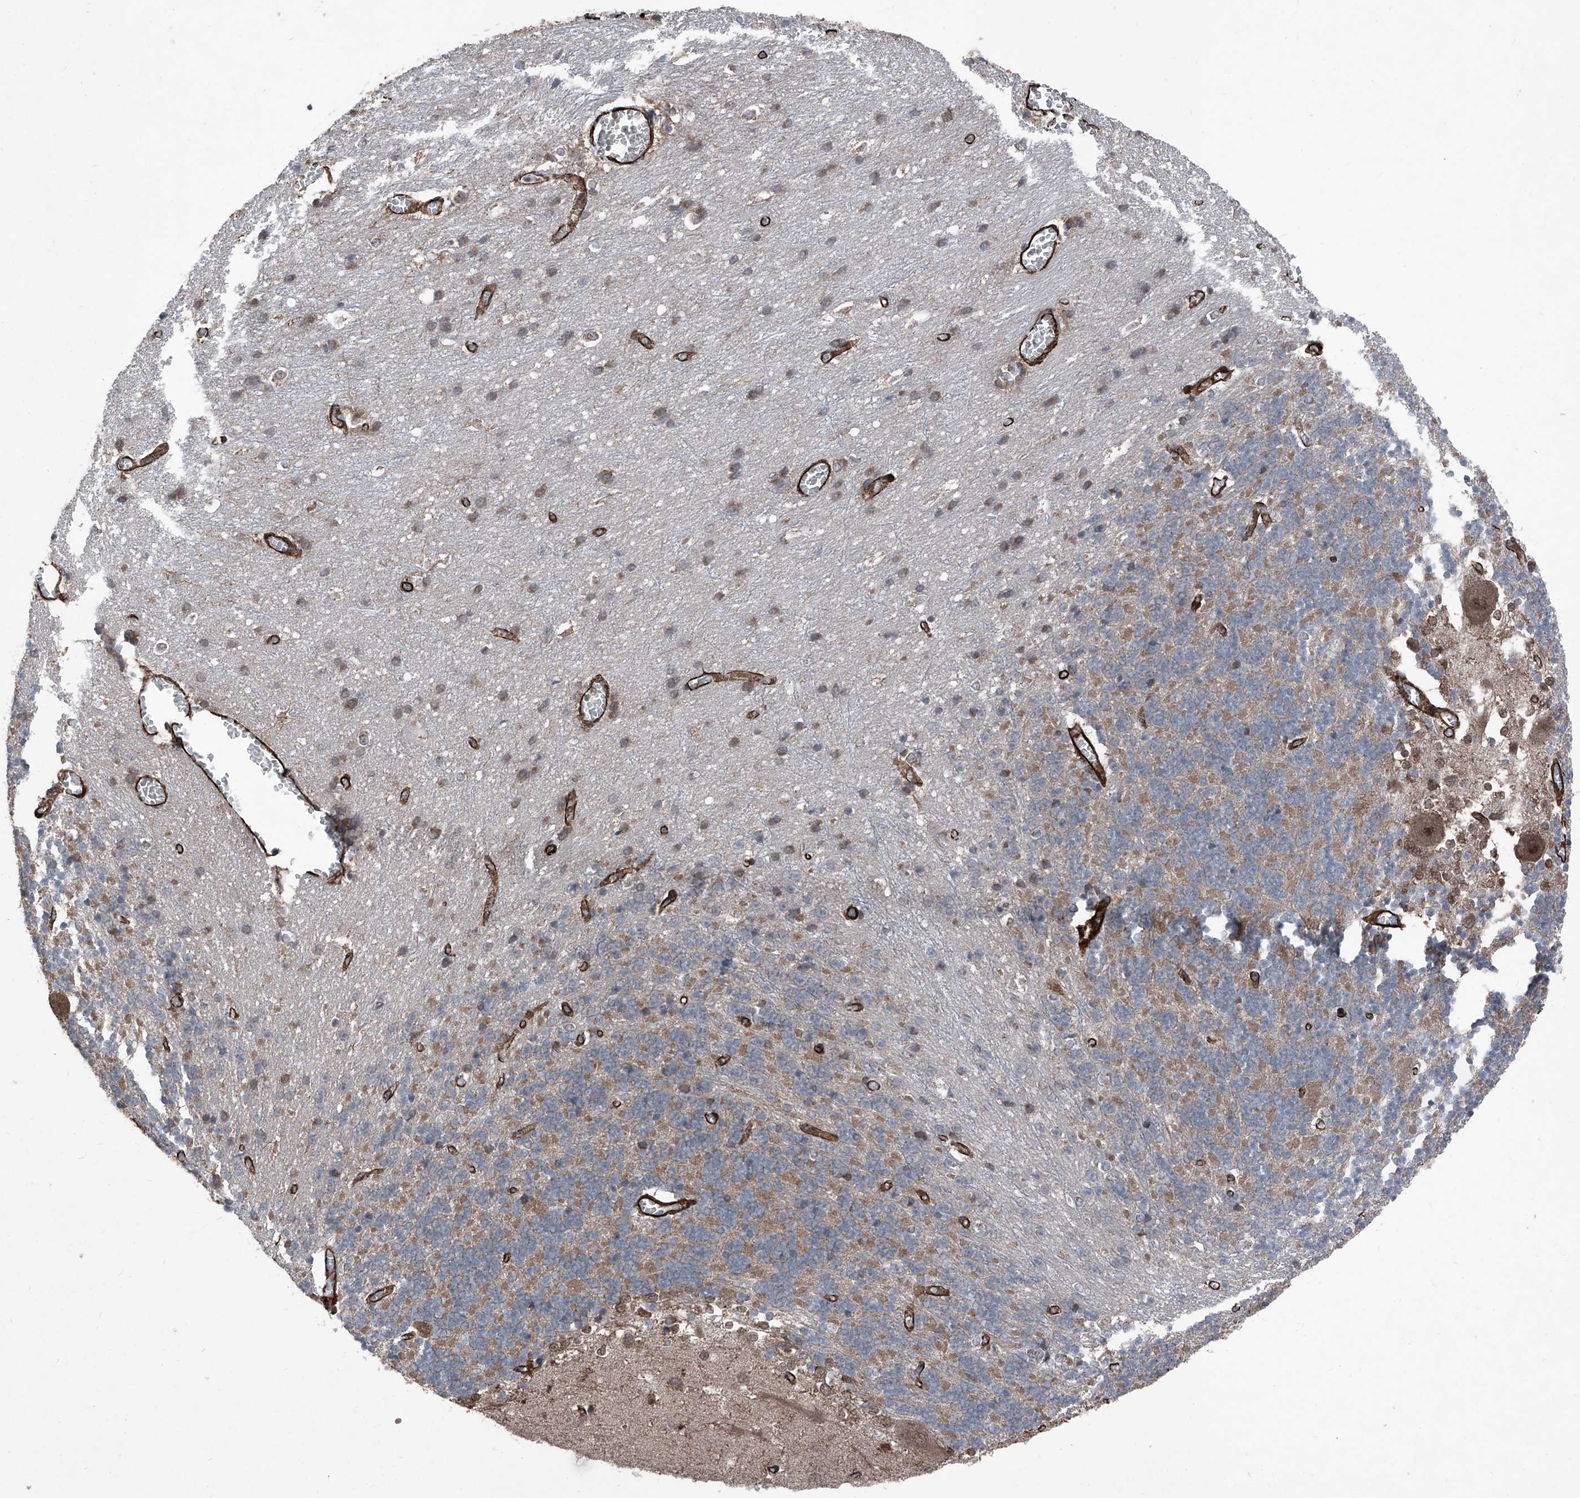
{"staining": {"intensity": "negative", "quantity": "none", "location": "none"}, "tissue": "cerebellum", "cell_type": "Cells in granular layer", "image_type": "normal", "snomed": [{"axis": "morphology", "description": "Normal tissue, NOS"}, {"axis": "topography", "description": "Cerebellum"}], "caption": "This is a image of immunohistochemistry staining of benign cerebellum, which shows no positivity in cells in granular layer. (Stains: DAB IHC with hematoxylin counter stain, Microscopy: brightfield microscopy at high magnification).", "gene": "COA7", "patient": {"sex": "male", "age": 37}}